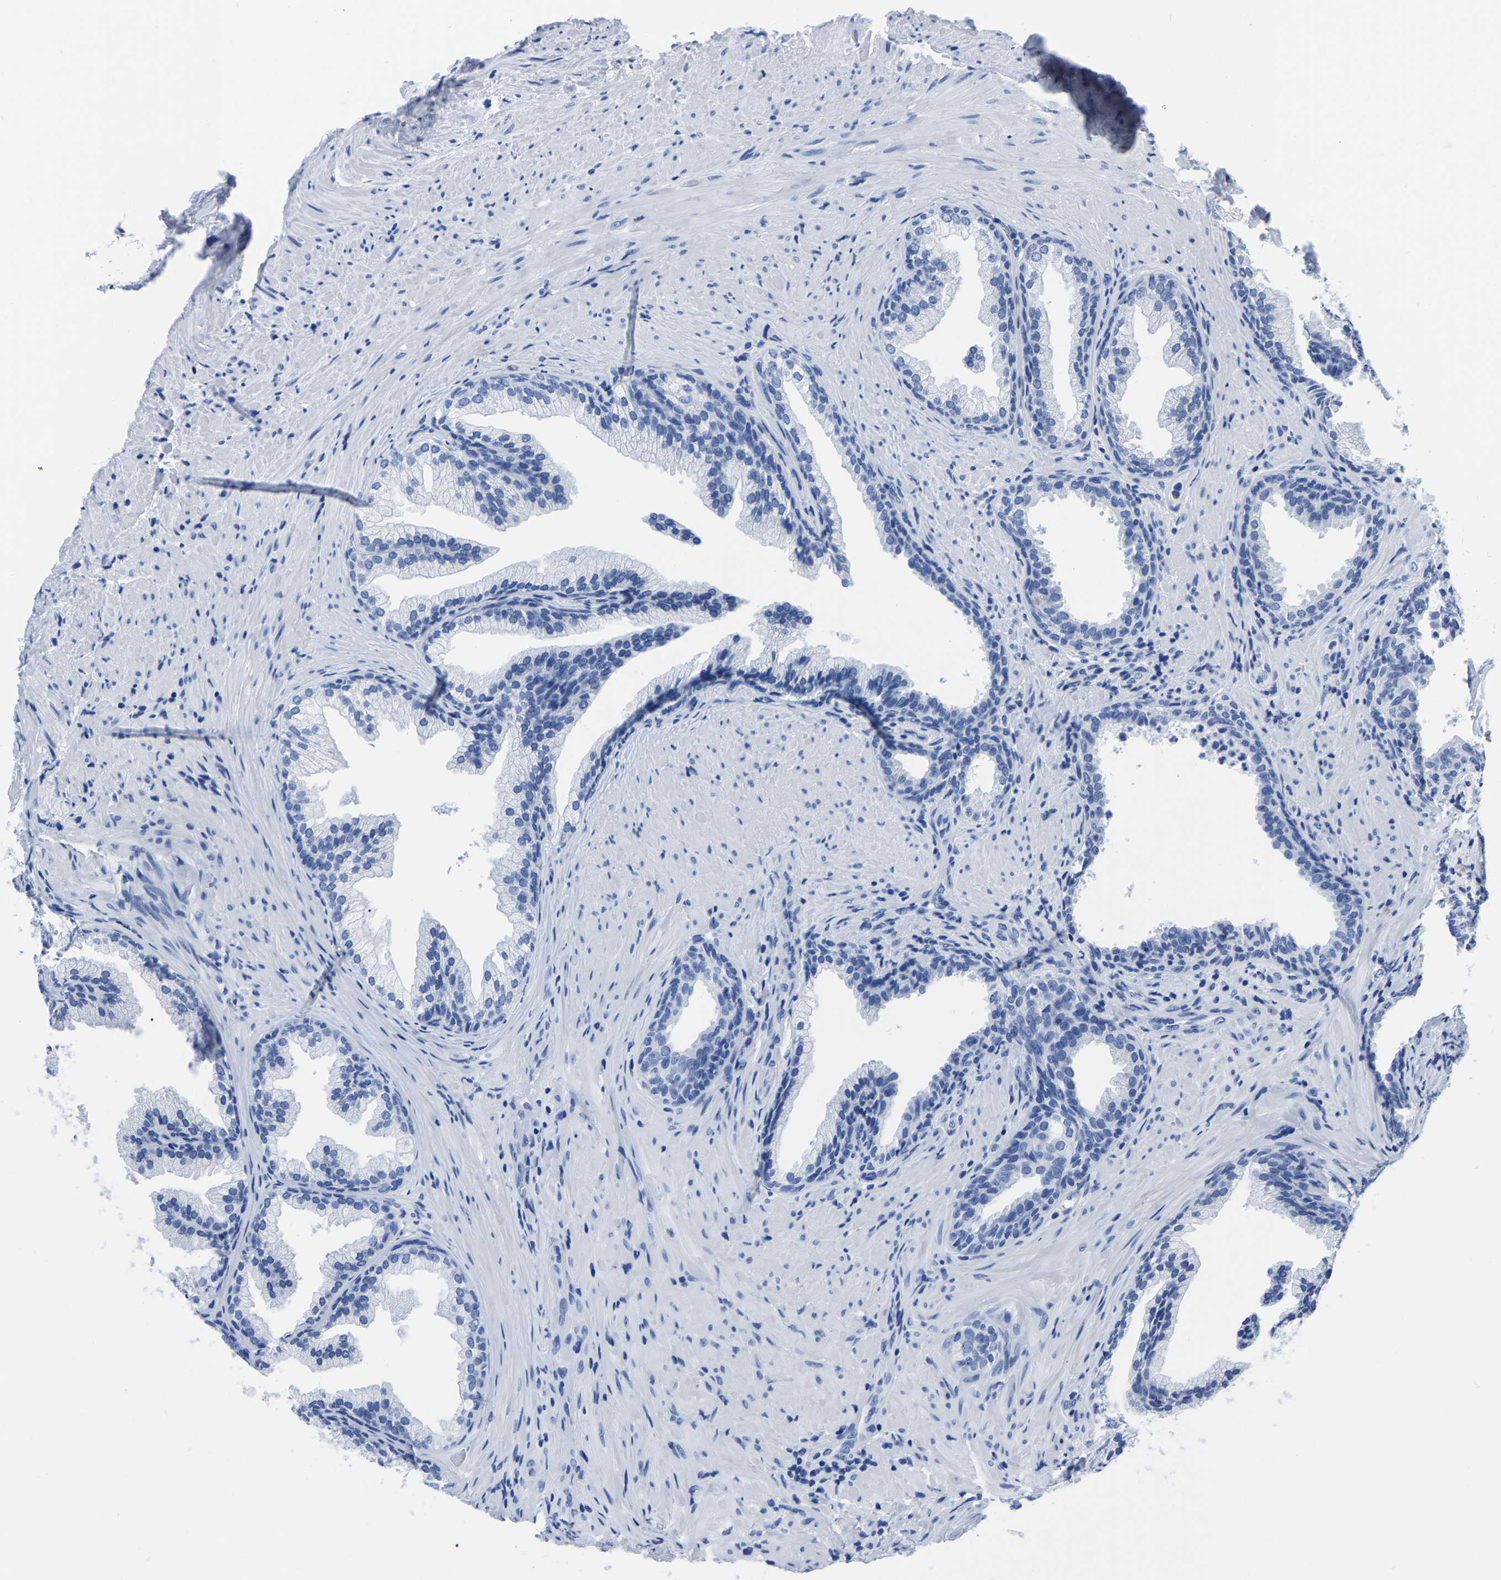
{"staining": {"intensity": "negative", "quantity": "none", "location": "none"}, "tissue": "prostate", "cell_type": "Glandular cells", "image_type": "normal", "snomed": [{"axis": "morphology", "description": "Normal tissue, NOS"}, {"axis": "topography", "description": "Prostate"}], "caption": "This is an immunohistochemistry histopathology image of benign prostate. There is no positivity in glandular cells.", "gene": "IMPG2", "patient": {"sex": "male", "age": 76}}